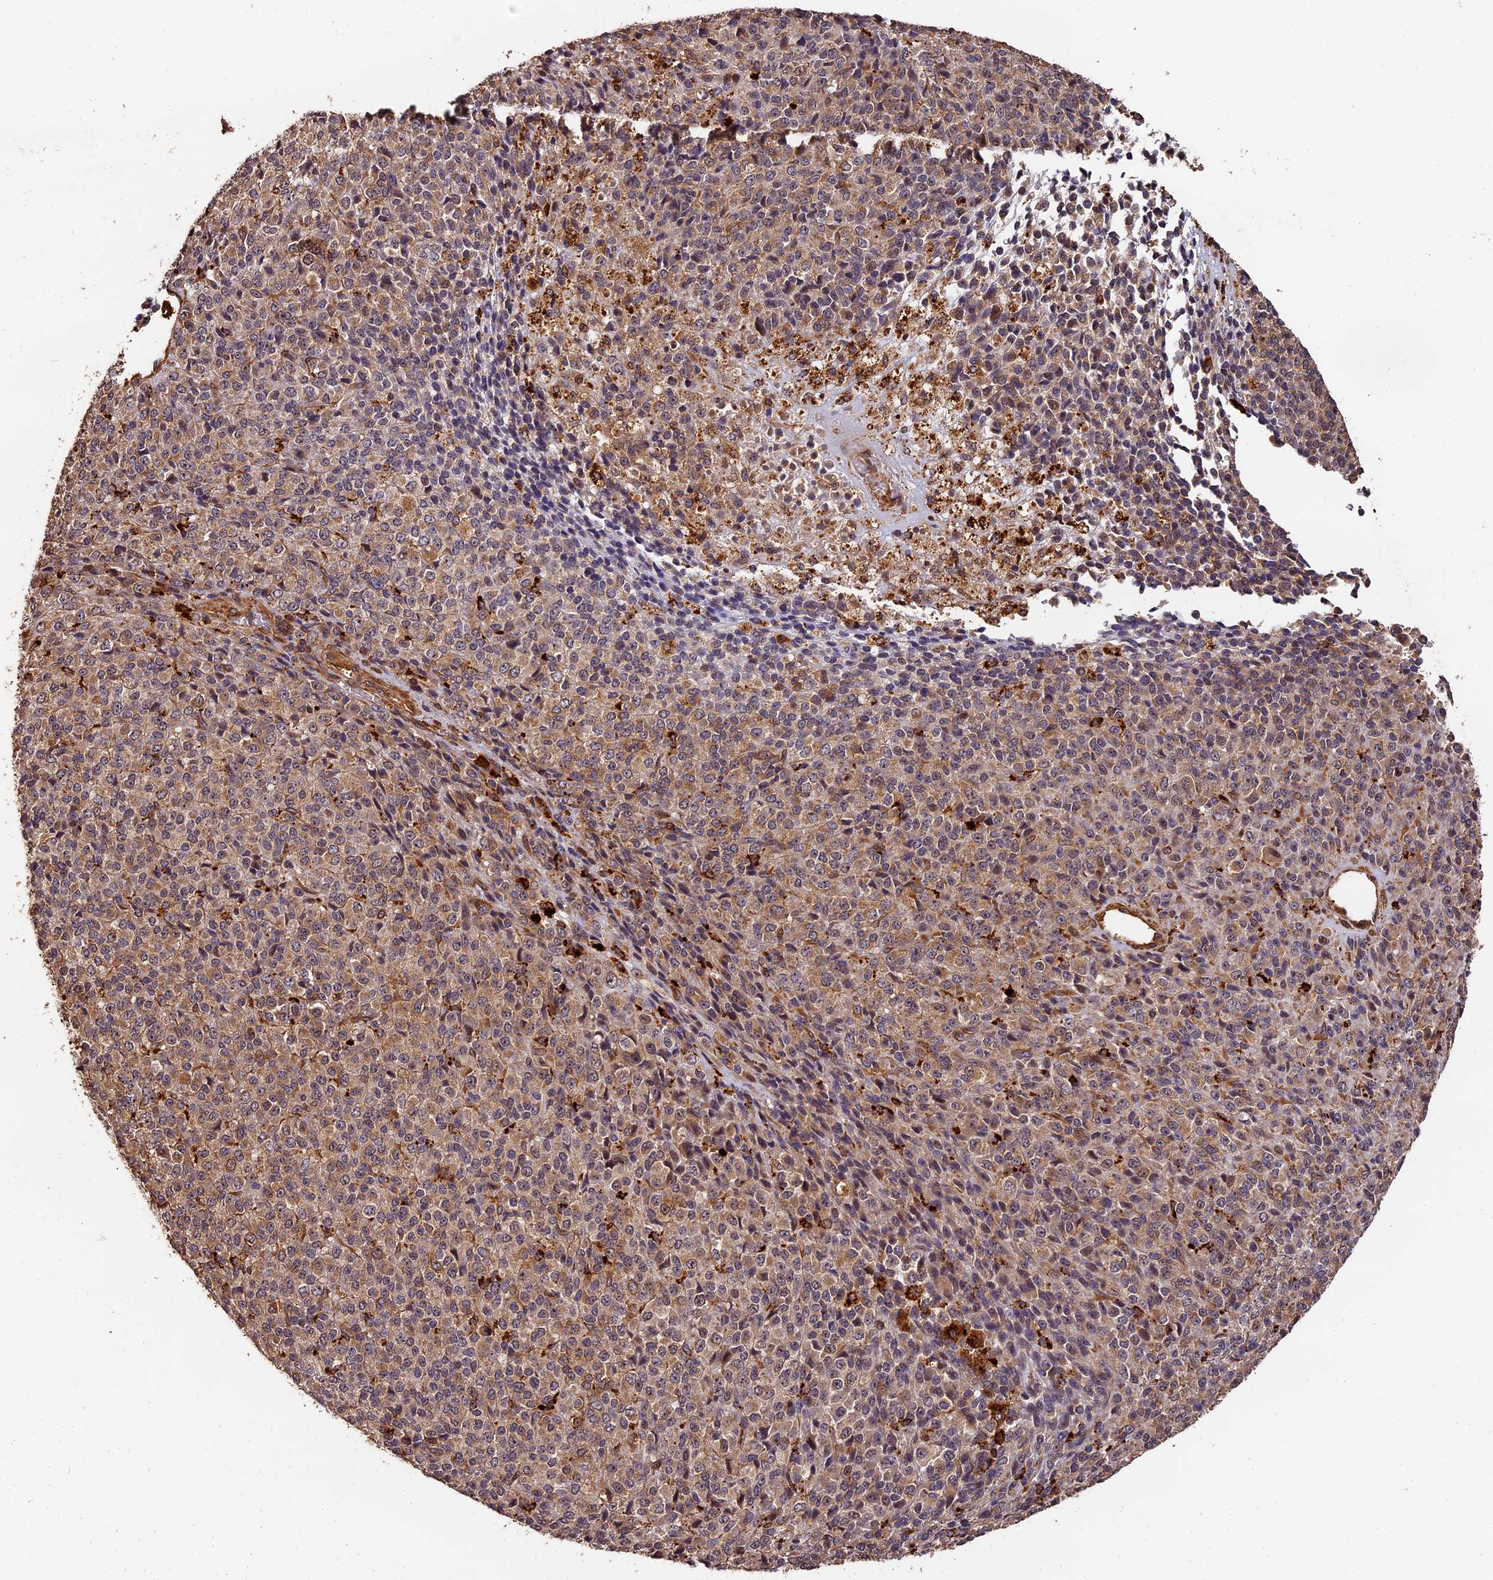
{"staining": {"intensity": "moderate", "quantity": "25%-75%", "location": "cytoplasmic/membranous"}, "tissue": "melanoma", "cell_type": "Tumor cells", "image_type": "cancer", "snomed": [{"axis": "morphology", "description": "Malignant melanoma, Metastatic site"}, {"axis": "topography", "description": "Brain"}], "caption": "Immunohistochemistry (IHC) photomicrograph of human malignant melanoma (metastatic site) stained for a protein (brown), which displays medium levels of moderate cytoplasmic/membranous staining in approximately 25%-75% of tumor cells.", "gene": "MMP15", "patient": {"sex": "female", "age": 56}}